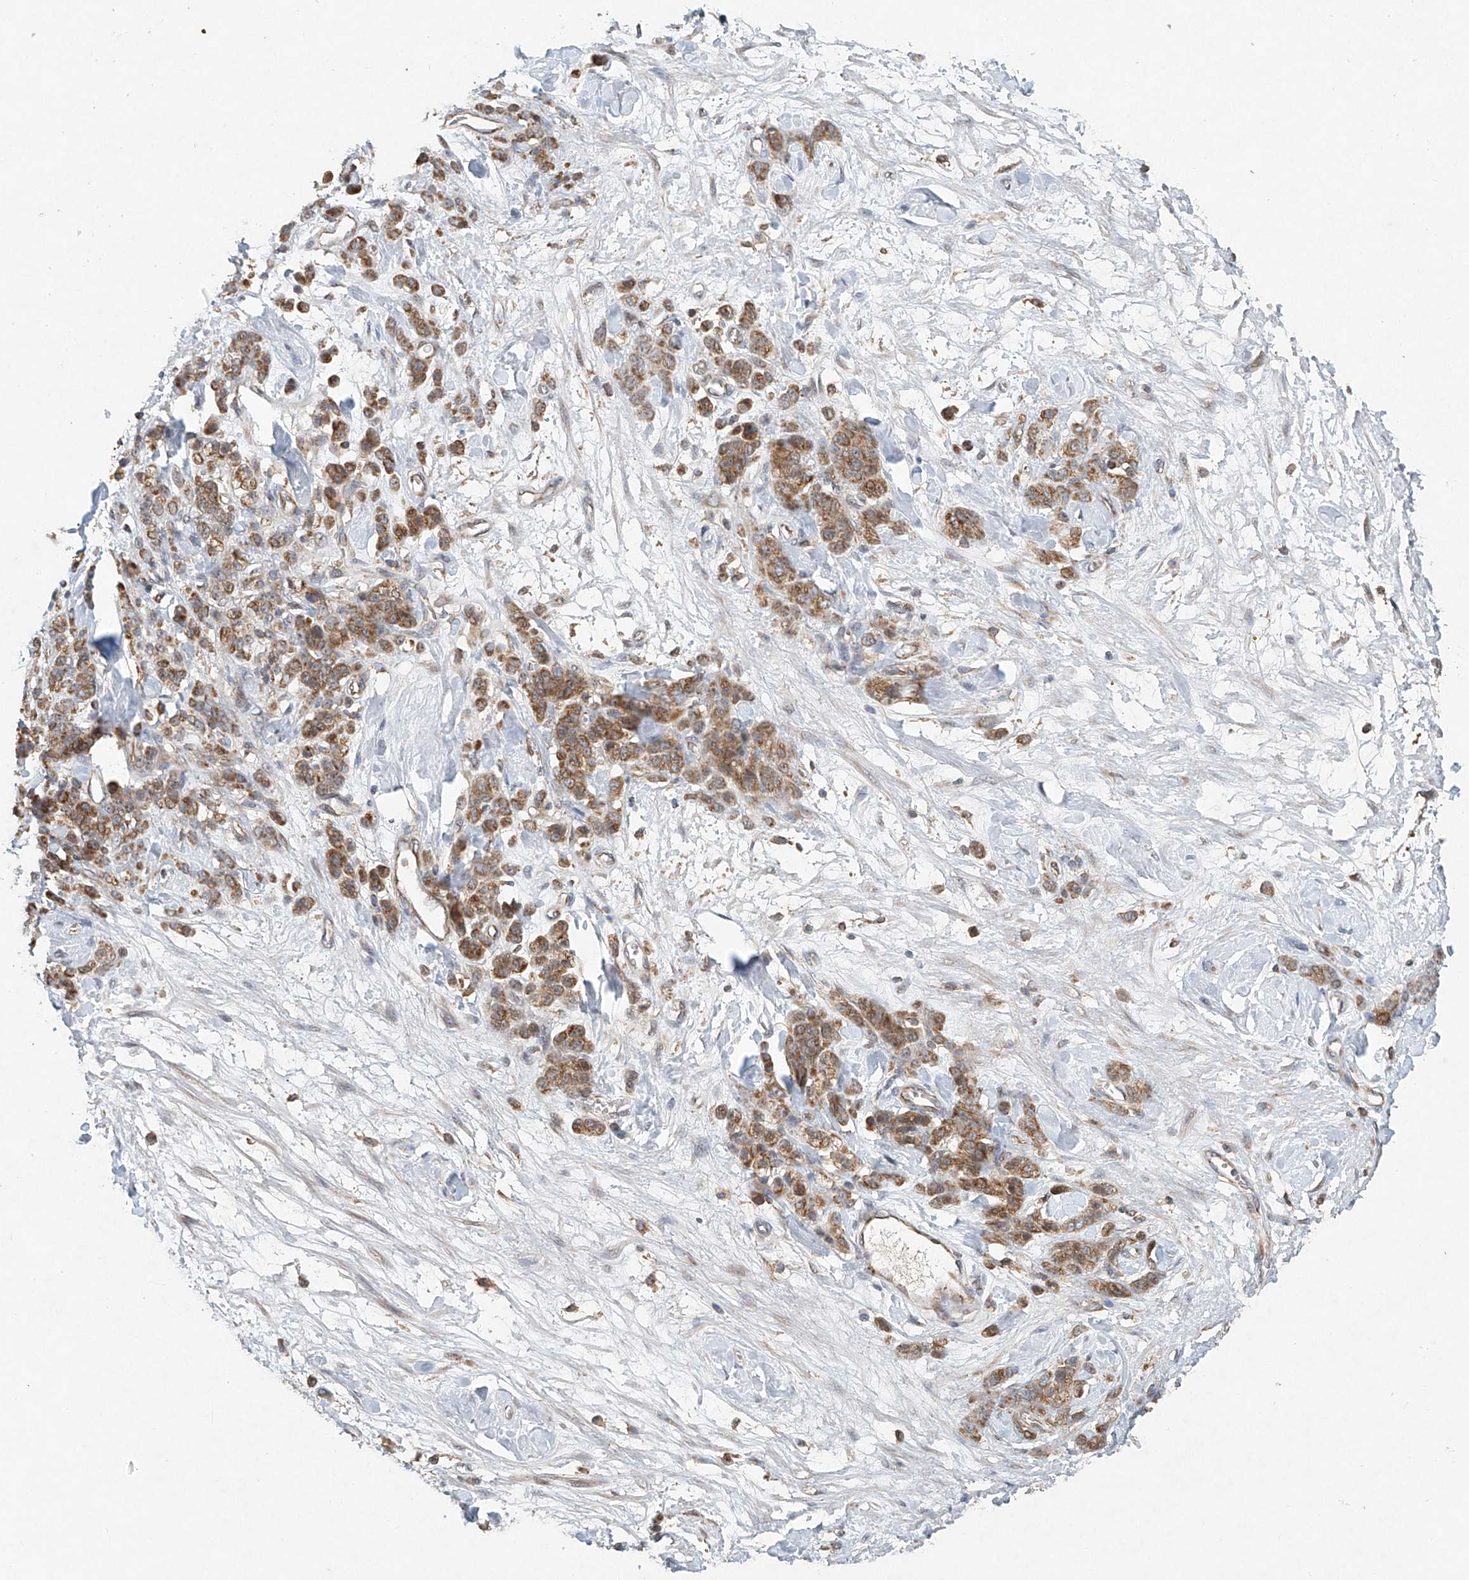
{"staining": {"intensity": "moderate", "quantity": ">75%", "location": "cytoplasmic/membranous"}, "tissue": "stomach cancer", "cell_type": "Tumor cells", "image_type": "cancer", "snomed": [{"axis": "morphology", "description": "Normal tissue, NOS"}, {"axis": "morphology", "description": "Adenocarcinoma, NOS"}, {"axis": "topography", "description": "Stomach"}], "caption": "Brown immunohistochemical staining in stomach adenocarcinoma shows moderate cytoplasmic/membranous expression in approximately >75% of tumor cells. (IHC, brightfield microscopy, high magnification).", "gene": "DCAF11", "patient": {"sex": "male", "age": 82}}